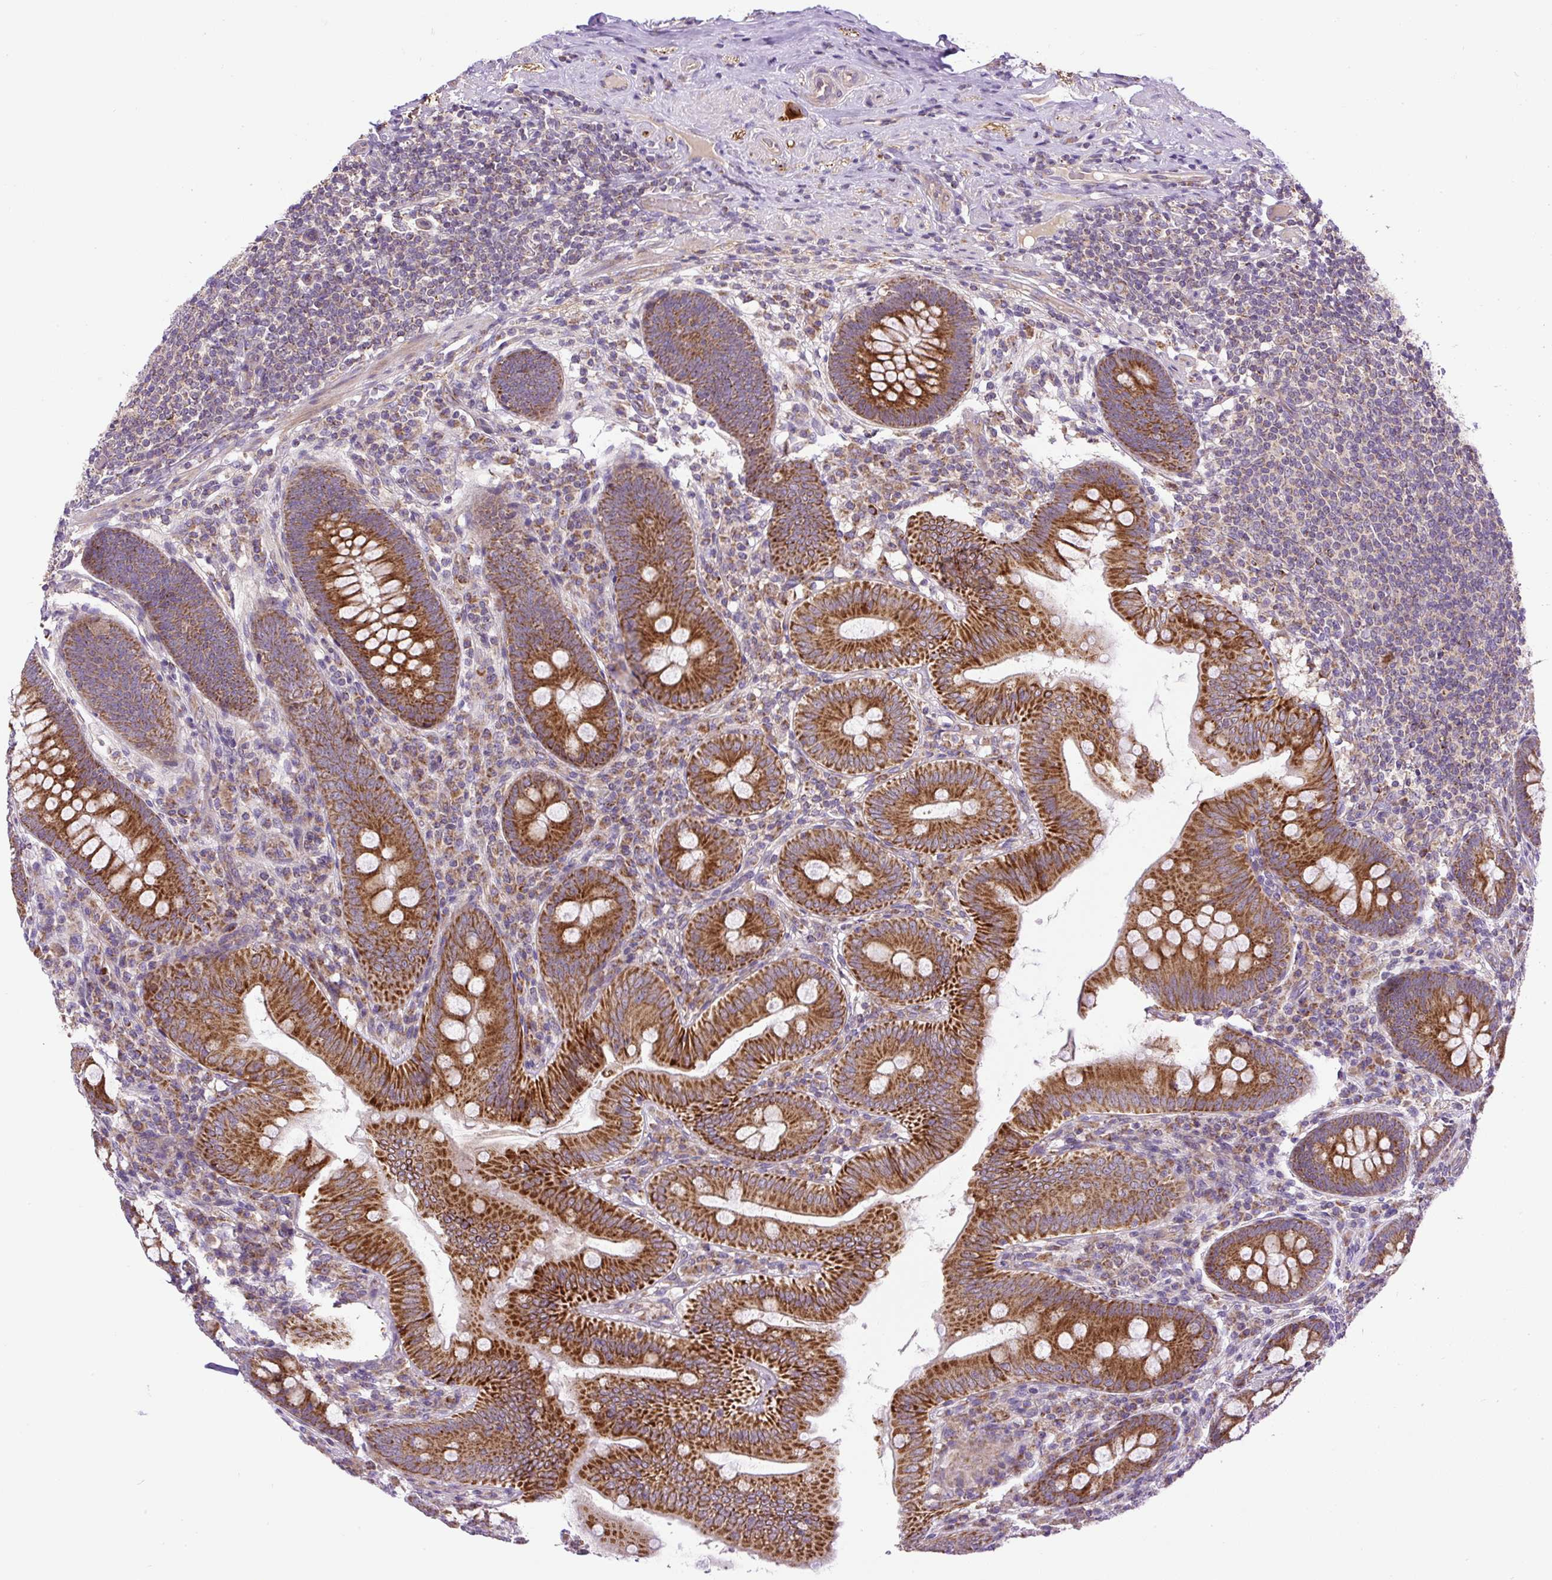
{"staining": {"intensity": "strong", "quantity": ">75%", "location": "cytoplasmic/membranous"}, "tissue": "appendix", "cell_type": "Glandular cells", "image_type": "normal", "snomed": [{"axis": "morphology", "description": "Normal tissue, NOS"}, {"axis": "topography", "description": "Appendix"}], "caption": "Protein staining by immunohistochemistry (IHC) demonstrates strong cytoplasmic/membranous expression in approximately >75% of glandular cells in benign appendix. (IHC, brightfield microscopy, high magnification).", "gene": "ZNF547", "patient": {"sex": "male", "age": 71}}